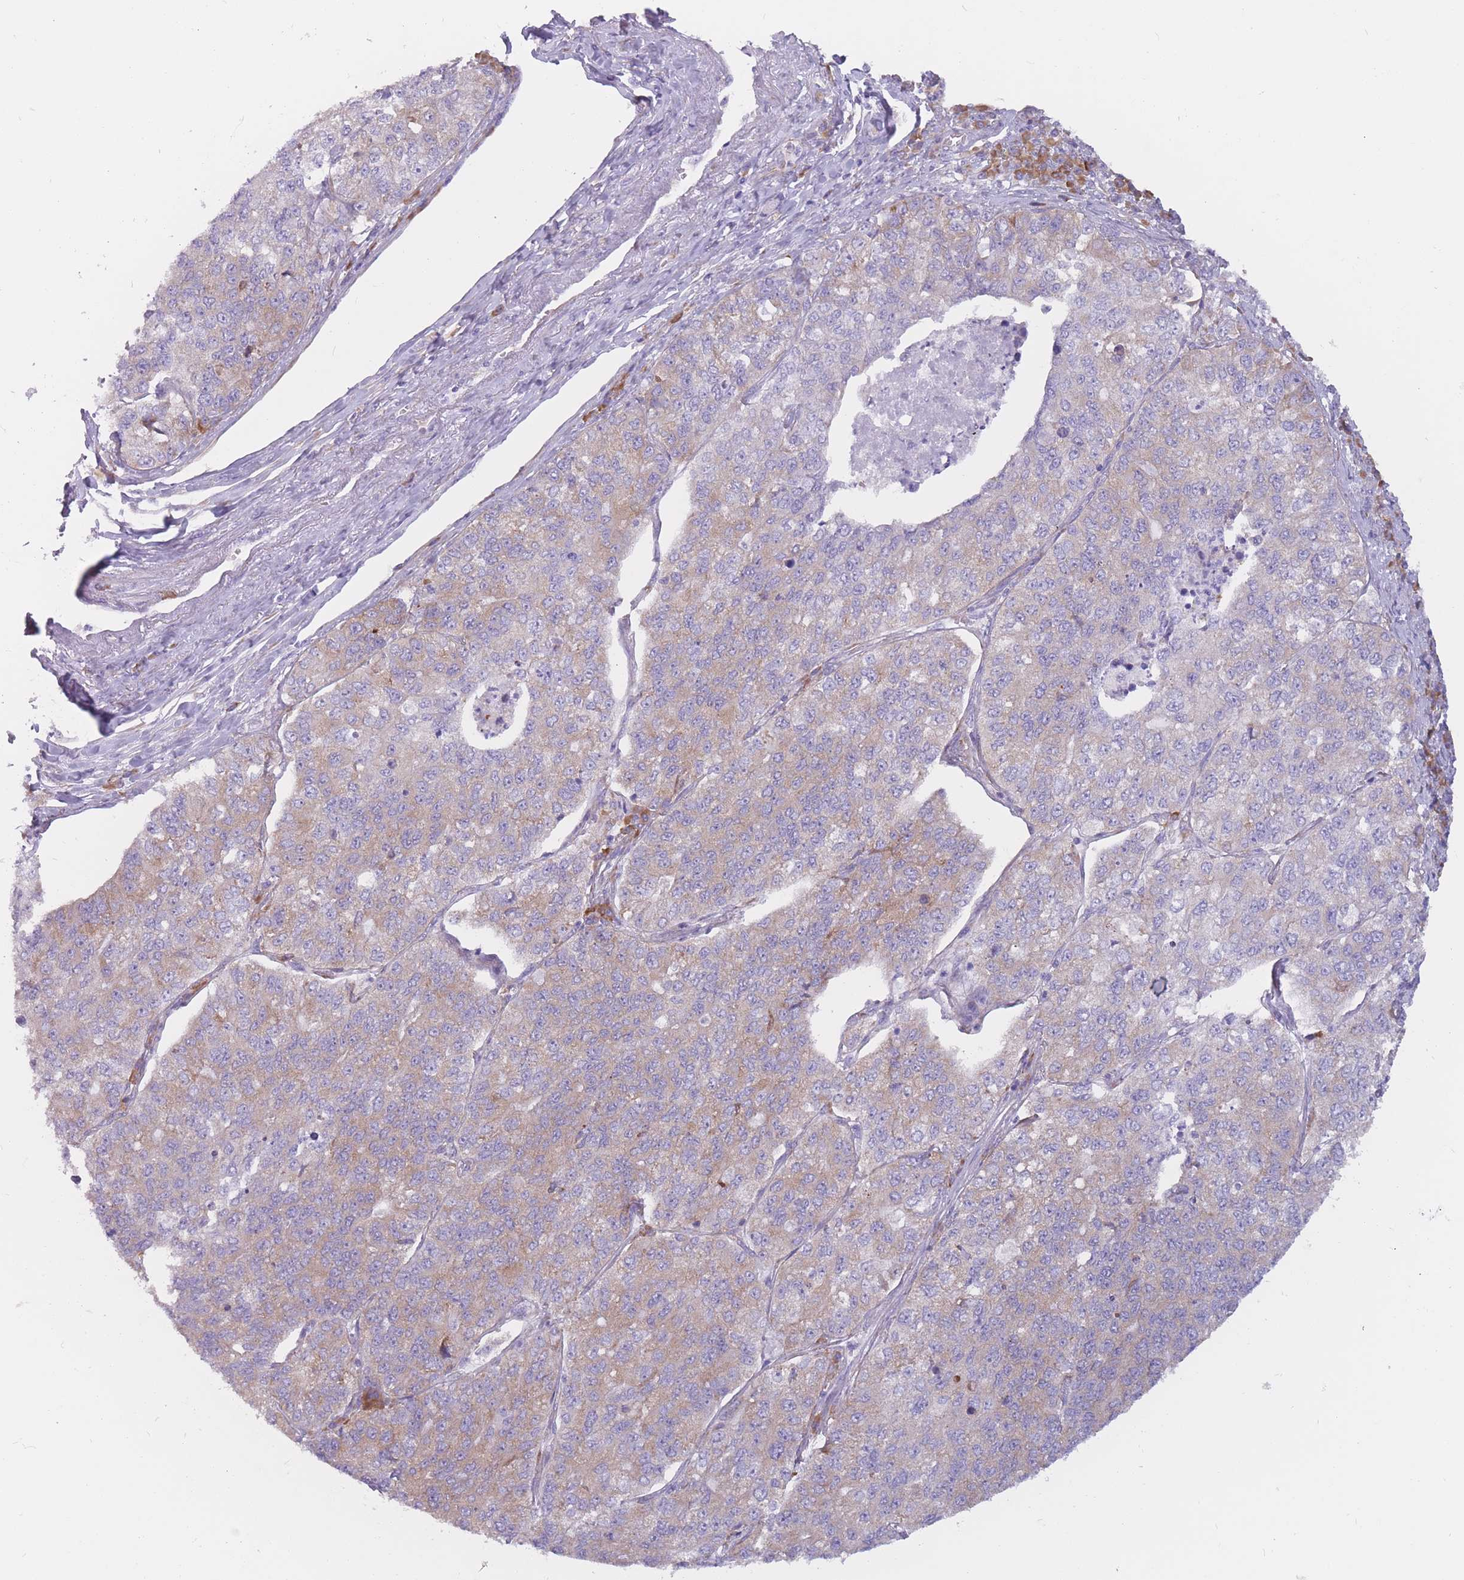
{"staining": {"intensity": "moderate", "quantity": "25%-75%", "location": "cytoplasmic/membranous"}, "tissue": "lung cancer", "cell_type": "Tumor cells", "image_type": "cancer", "snomed": [{"axis": "morphology", "description": "Adenocarcinoma, NOS"}, {"axis": "topography", "description": "Lung"}], "caption": "Immunohistochemical staining of lung cancer (adenocarcinoma) reveals medium levels of moderate cytoplasmic/membranous protein staining in approximately 25%-75% of tumor cells.", "gene": "RPL18", "patient": {"sex": "male", "age": 49}}